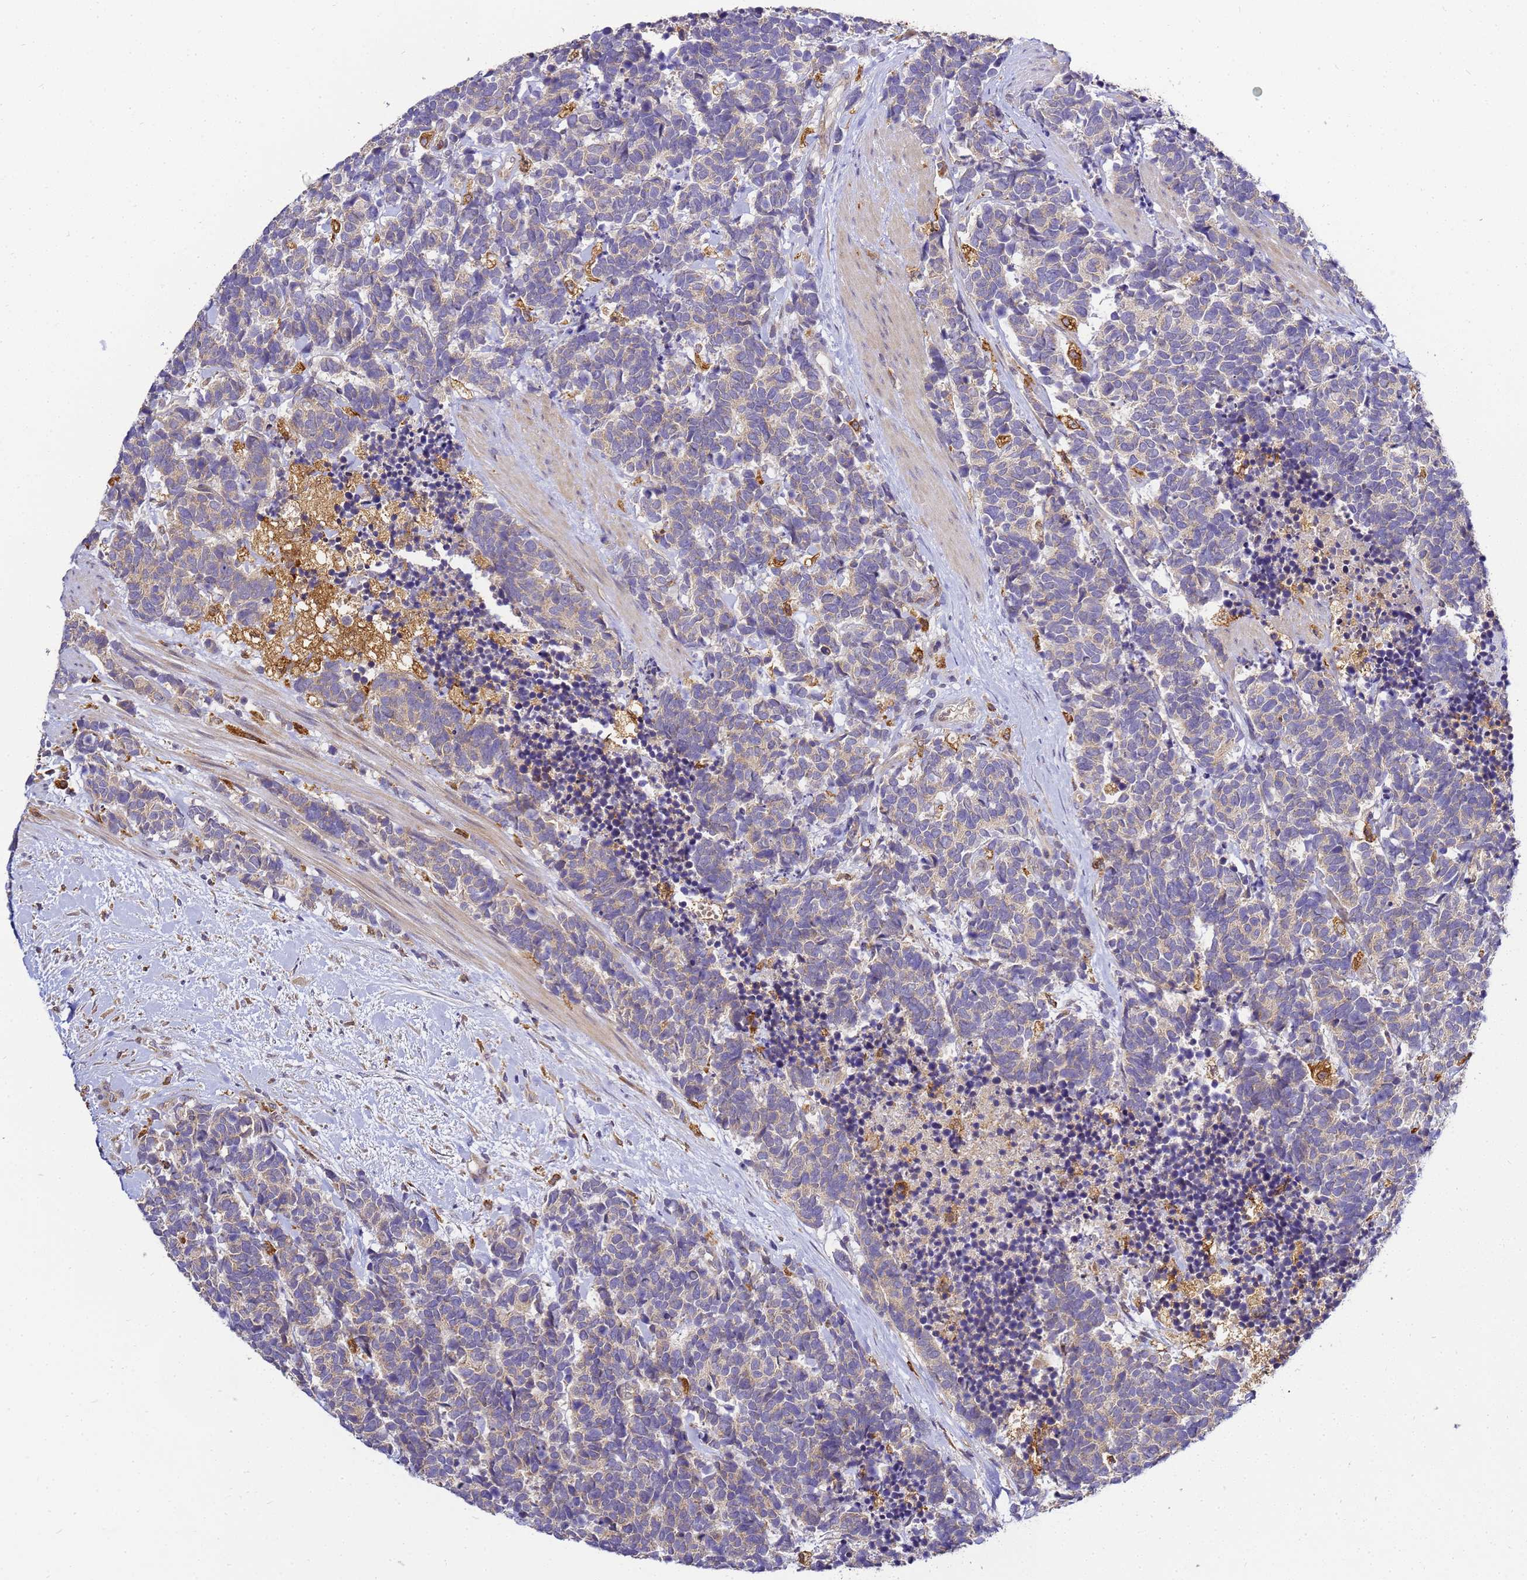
{"staining": {"intensity": "weak", "quantity": ">75%", "location": "cytoplasmic/membranous"}, "tissue": "carcinoid", "cell_type": "Tumor cells", "image_type": "cancer", "snomed": [{"axis": "morphology", "description": "Carcinoma, NOS"}, {"axis": "morphology", "description": "Carcinoid, malignant, NOS"}, {"axis": "topography", "description": "Prostate"}], "caption": "Human carcinoid stained with a brown dye reveals weak cytoplasmic/membranous positive positivity in approximately >75% of tumor cells.", "gene": "ADPGK", "patient": {"sex": "male", "age": 57}}